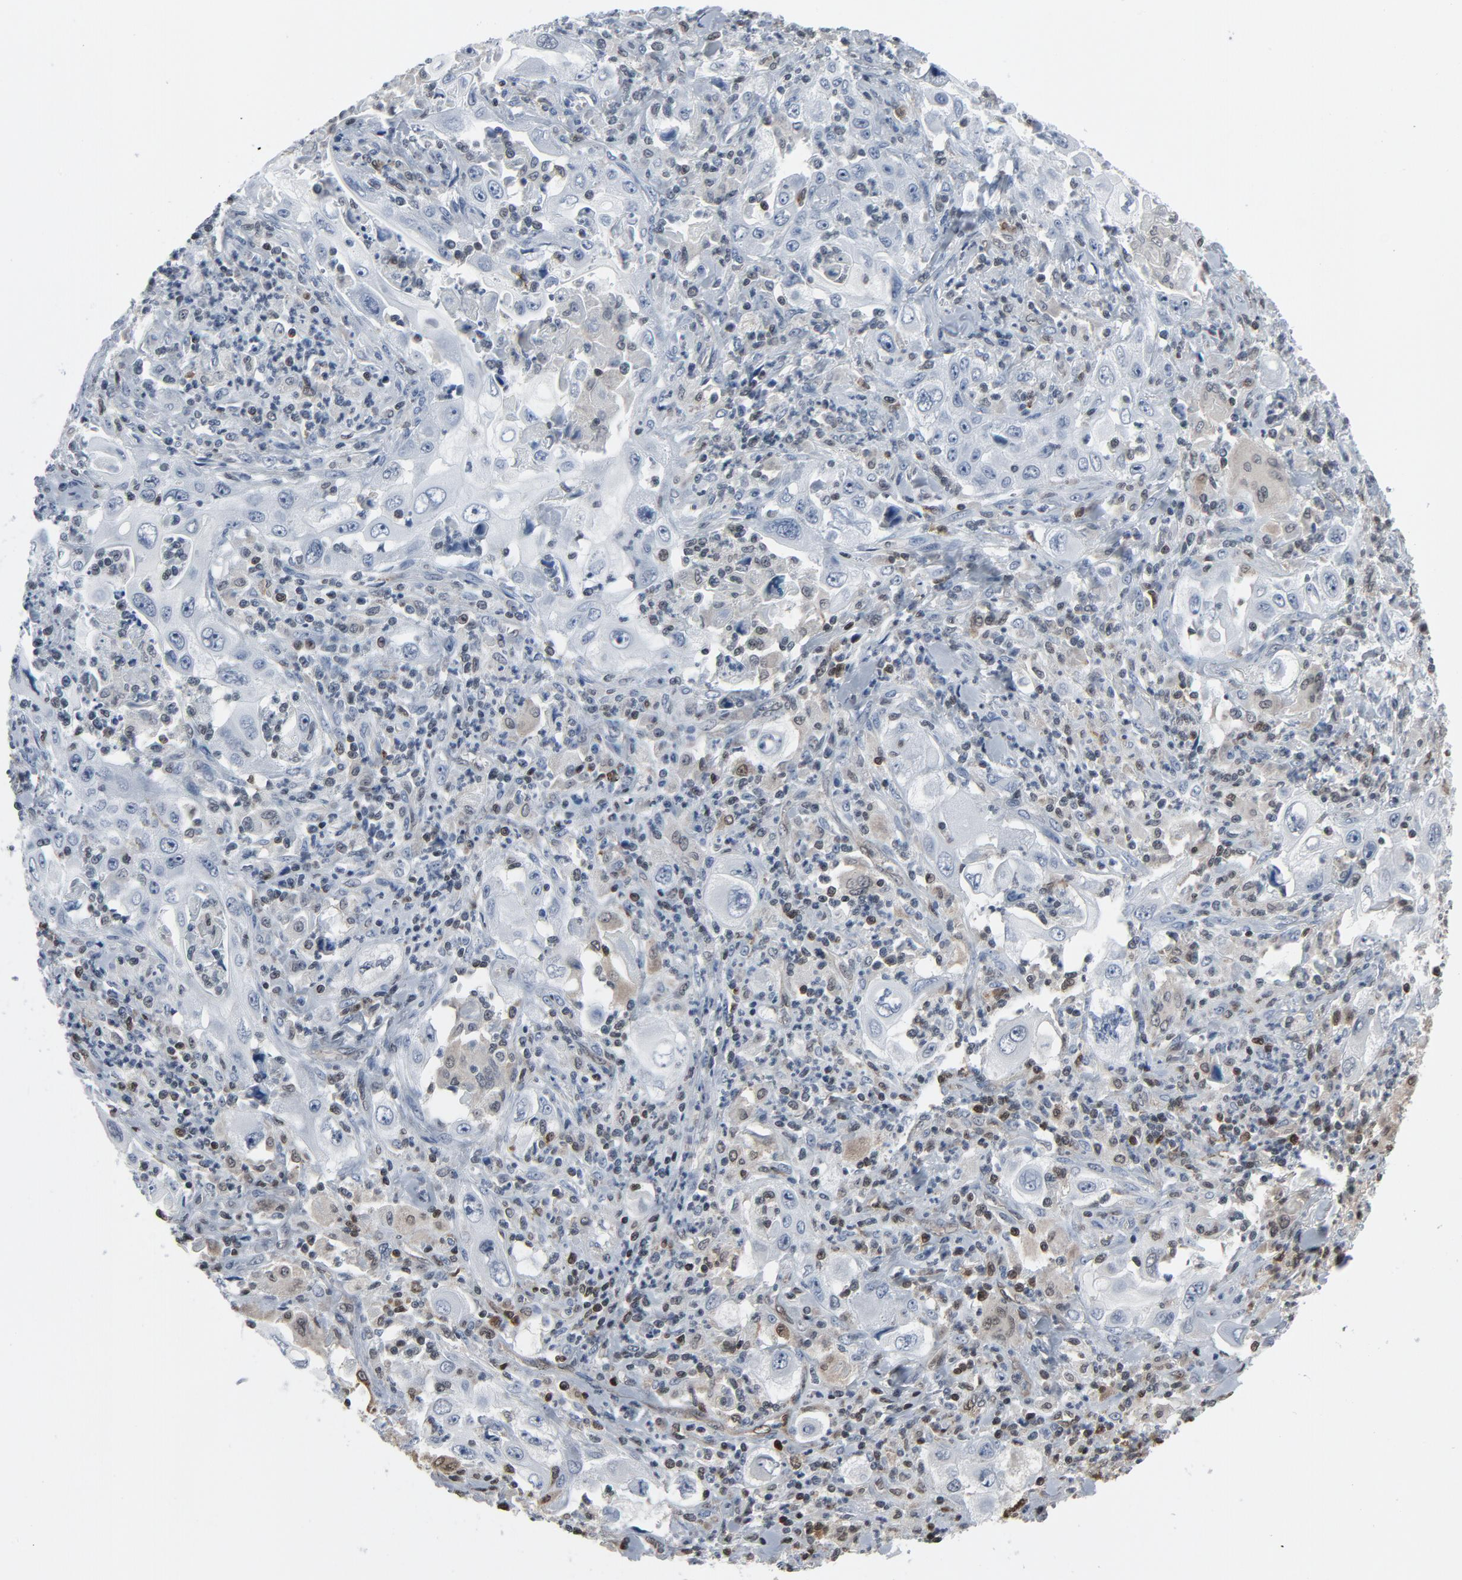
{"staining": {"intensity": "negative", "quantity": "none", "location": "none"}, "tissue": "pancreatic cancer", "cell_type": "Tumor cells", "image_type": "cancer", "snomed": [{"axis": "morphology", "description": "Adenocarcinoma, NOS"}, {"axis": "topography", "description": "Pancreas"}], "caption": "Immunohistochemistry micrograph of human pancreatic cancer (adenocarcinoma) stained for a protein (brown), which reveals no positivity in tumor cells. Brightfield microscopy of immunohistochemistry stained with DAB (brown) and hematoxylin (blue), captured at high magnification.", "gene": "STAT5A", "patient": {"sex": "male", "age": 70}}